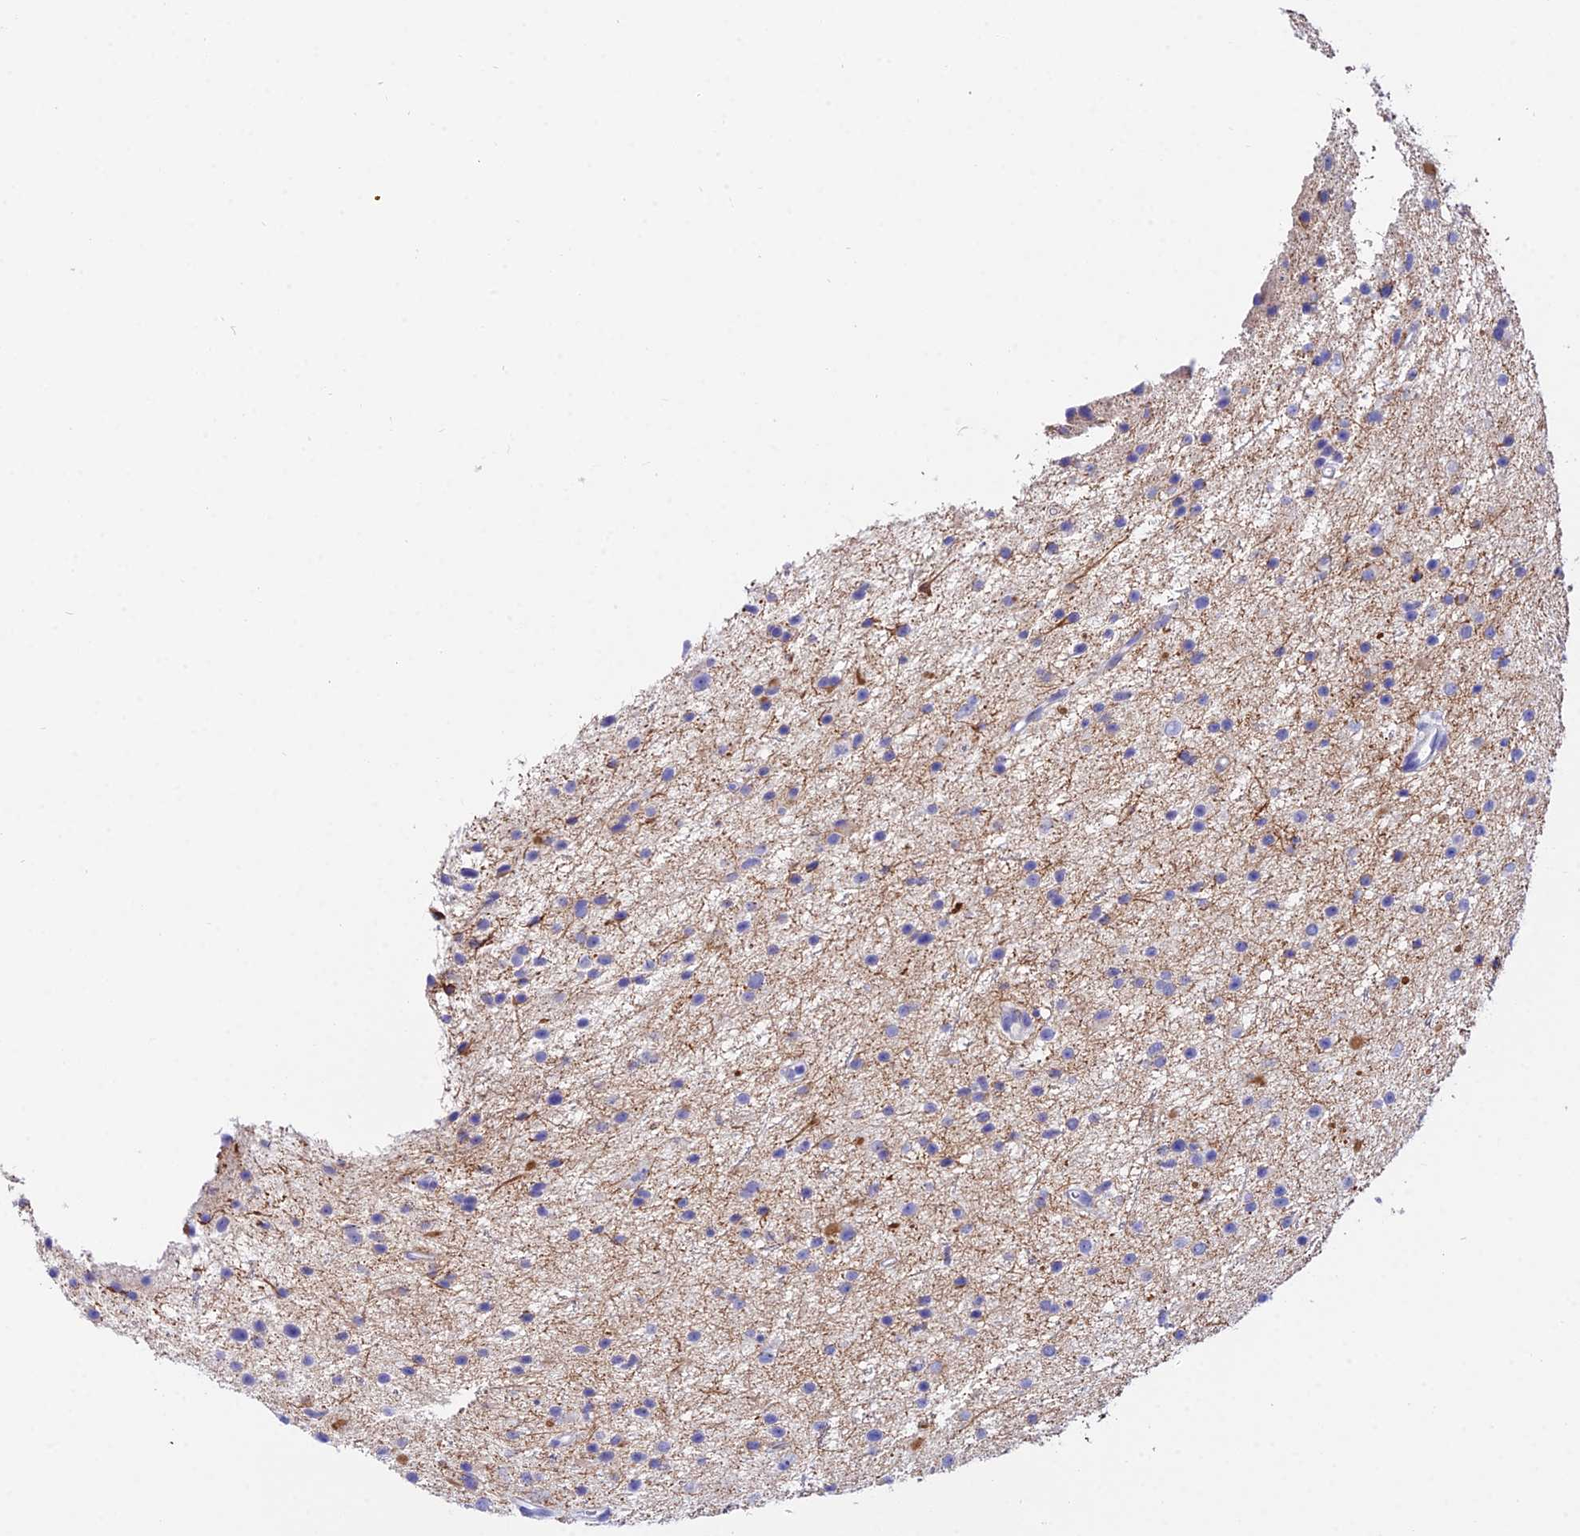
{"staining": {"intensity": "negative", "quantity": "none", "location": "none"}, "tissue": "glioma", "cell_type": "Tumor cells", "image_type": "cancer", "snomed": [{"axis": "morphology", "description": "Glioma, malignant, Low grade"}, {"axis": "topography", "description": "Cerebral cortex"}], "caption": "The photomicrograph displays no staining of tumor cells in malignant glioma (low-grade).", "gene": "CEP41", "patient": {"sex": "female", "age": 39}}